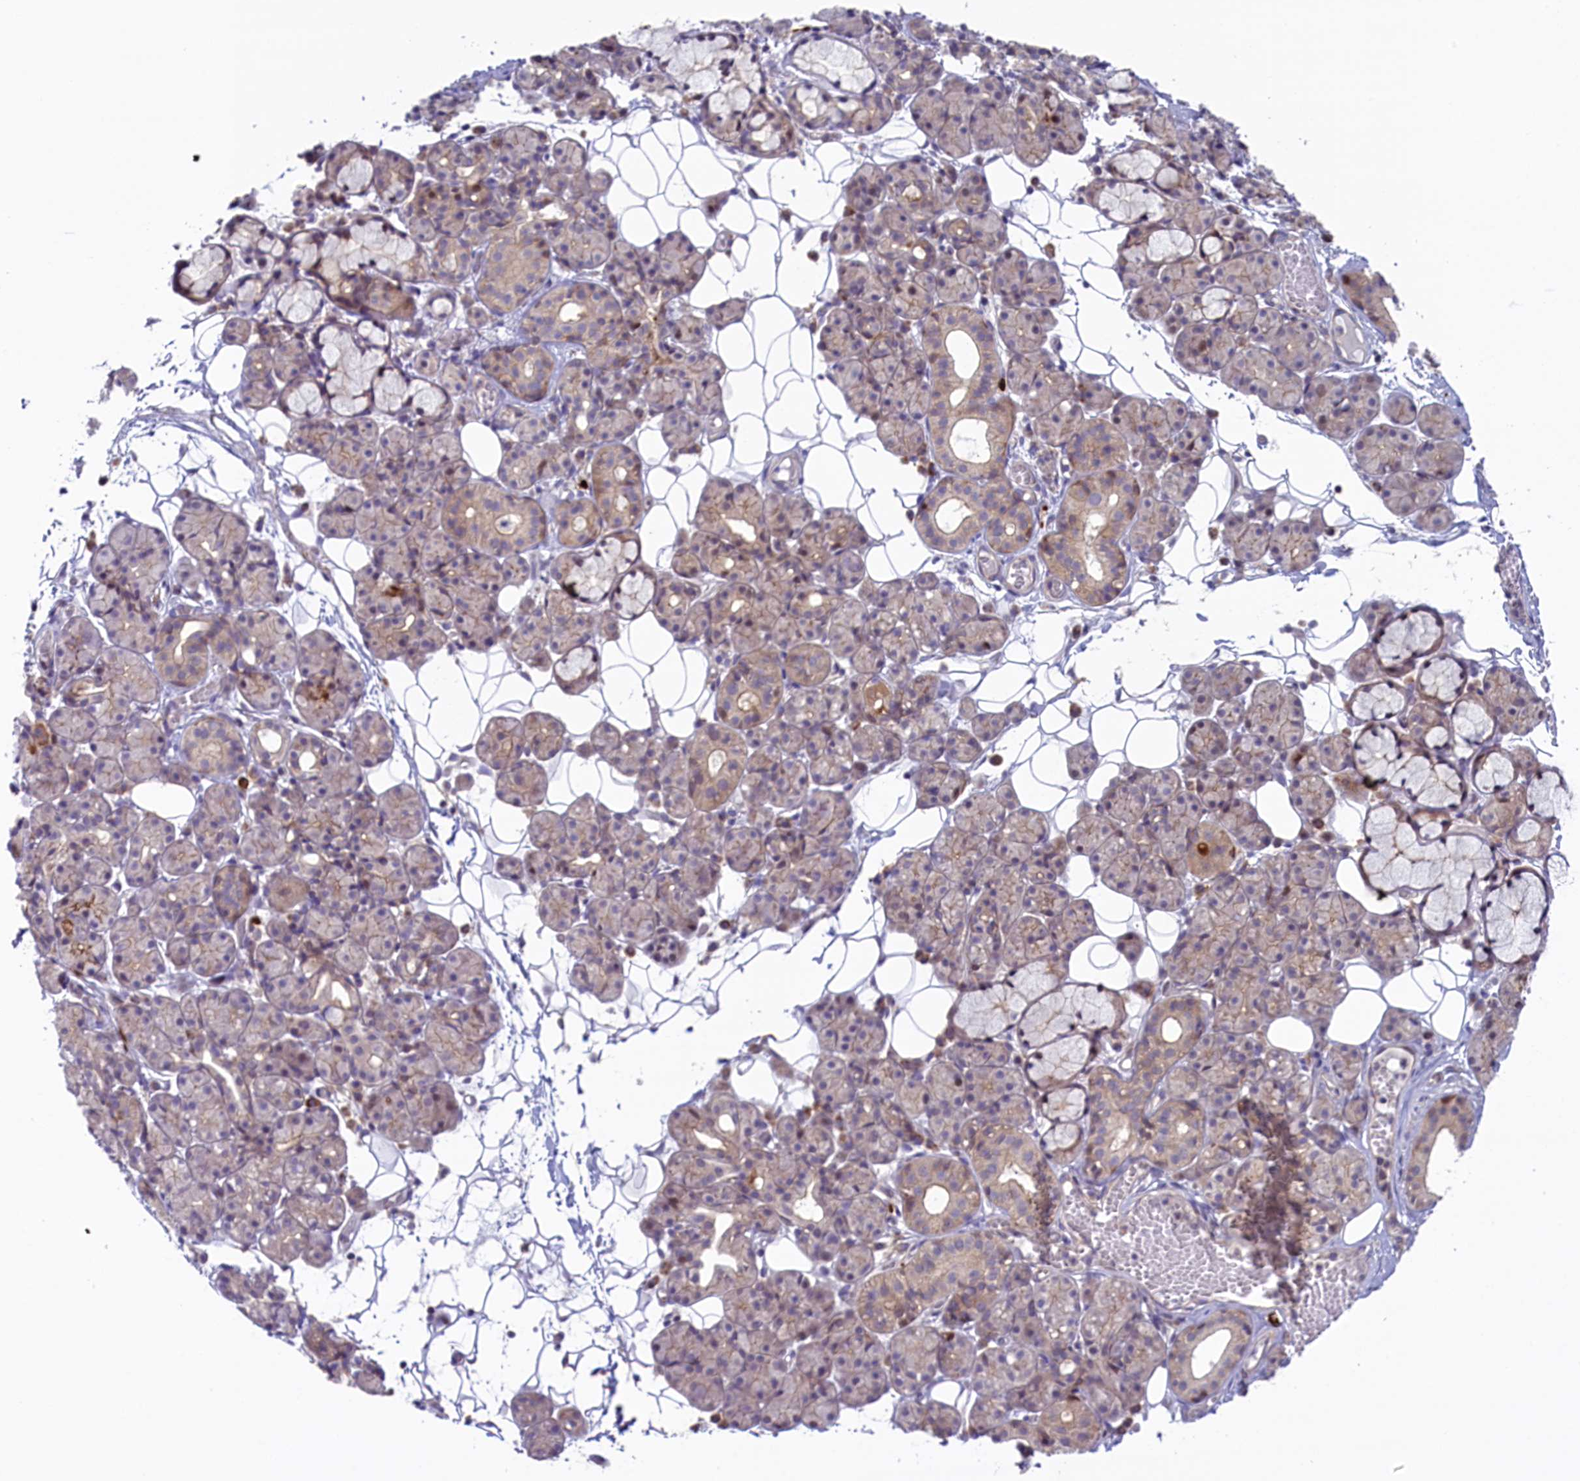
{"staining": {"intensity": "weak", "quantity": "<25%", "location": "cytoplasmic/membranous"}, "tissue": "salivary gland", "cell_type": "Glandular cells", "image_type": "normal", "snomed": [{"axis": "morphology", "description": "Normal tissue, NOS"}, {"axis": "topography", "description": "Salivary gland"}], "caption": "Immunohistochemistry (IHC) photomicrograph of benign salivary gland: human salivary gland stained with DAB shows no significant protein positivity in glandular cells. Brightfield microscopy of IHC stained with DAB (3,3'-diaminobenzidine) (brown) and hematoxylin (blue), captured at high magnification.", "gene": "CCL23", "patient": {"sex": "male", "age": 63}}